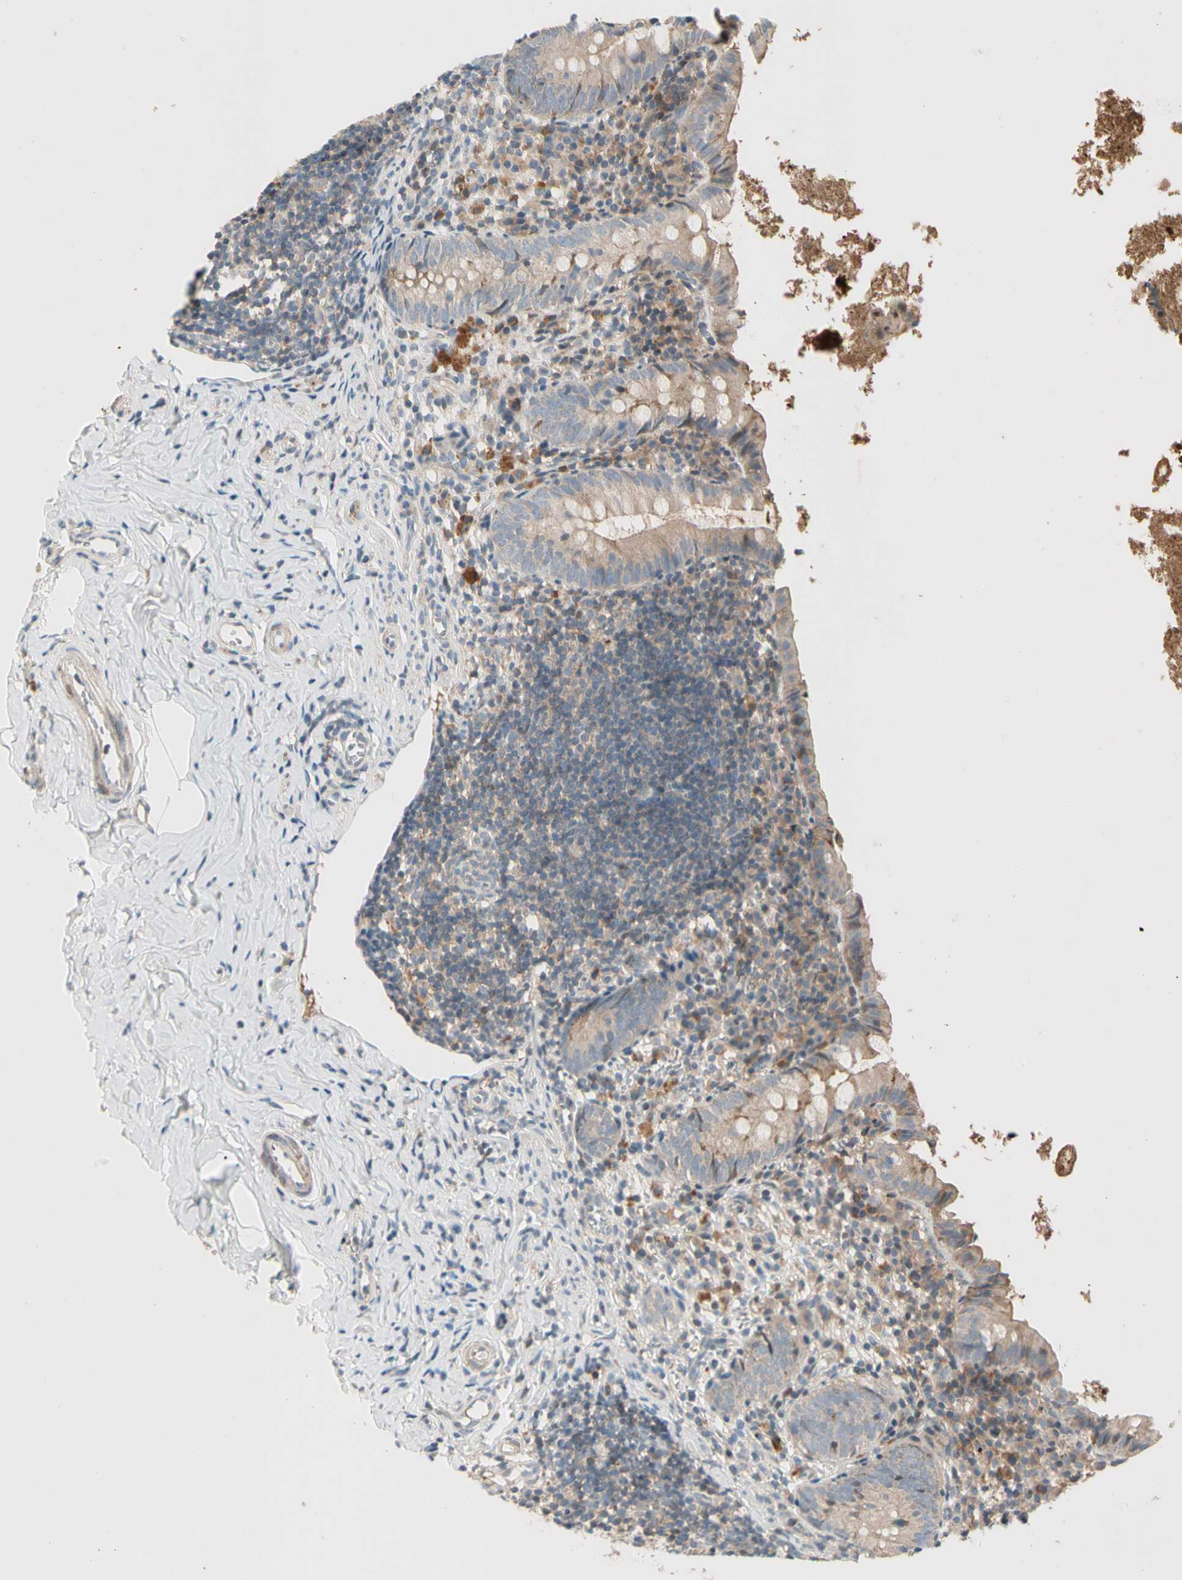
{"staining": {"intensity": "weak", "quantity": ">75%", "location": "cytoplasmic/membranous"}, "tissue": "appendix", "cell_type": "Glandular cells", "image_type": "normal", "snomed": [{"axis": "morphology", "description": "Normal tissue, NOS"}, {"axis": "topography", "description": "Appendix"}], "caption": "This image shows immunohistochemistry (IHC) staining of unremarkable human appendix, with low weak cytoplasmic/membranous expression in approximately >75% of glandular cells.", "gene": "CDH6", "patient": {"sex": "female", "age": 10}}